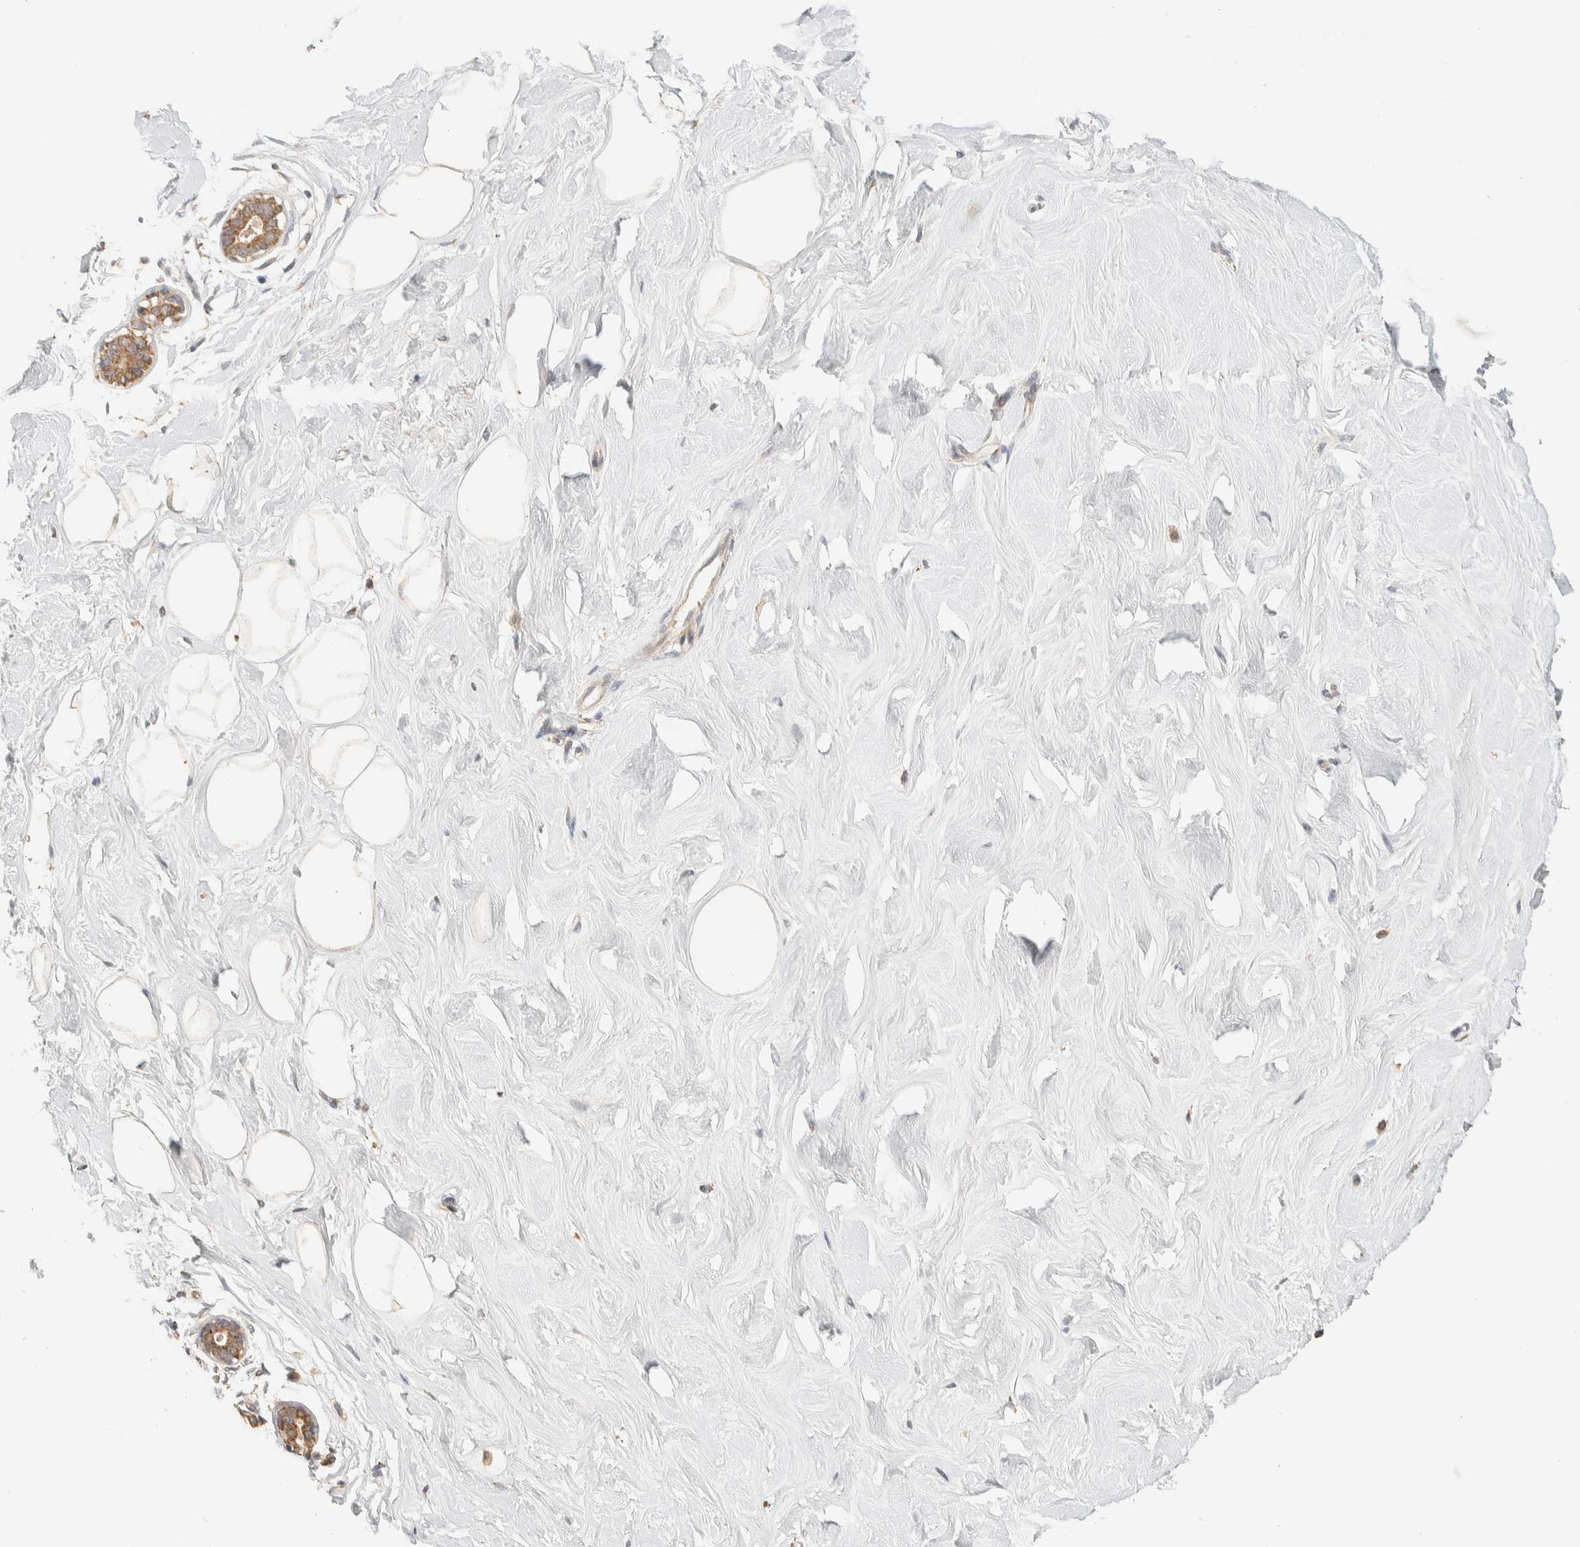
{"staining": {"intensity": "weak", "quantity": "25%-75%", "location": "cytoplasmic/membranous"}, "tissue": "breast", "cell_type": "Adipocytes", "image_type": "normal", "snomed": [{"axis": "morphology", "description": "Normal tissue, NOS"}, {"axis": "topography", "description": "Breast"}], "caption": "DAB (3,3'-diaminobenzidine) immunohistochemical staining of normal breast exhibits weak cytoplasmic/membranous protein staining in approximately 25%-75% of adipocytes.", "gene": "ITPA", "patient": {"sex": "female", "age": 23}}